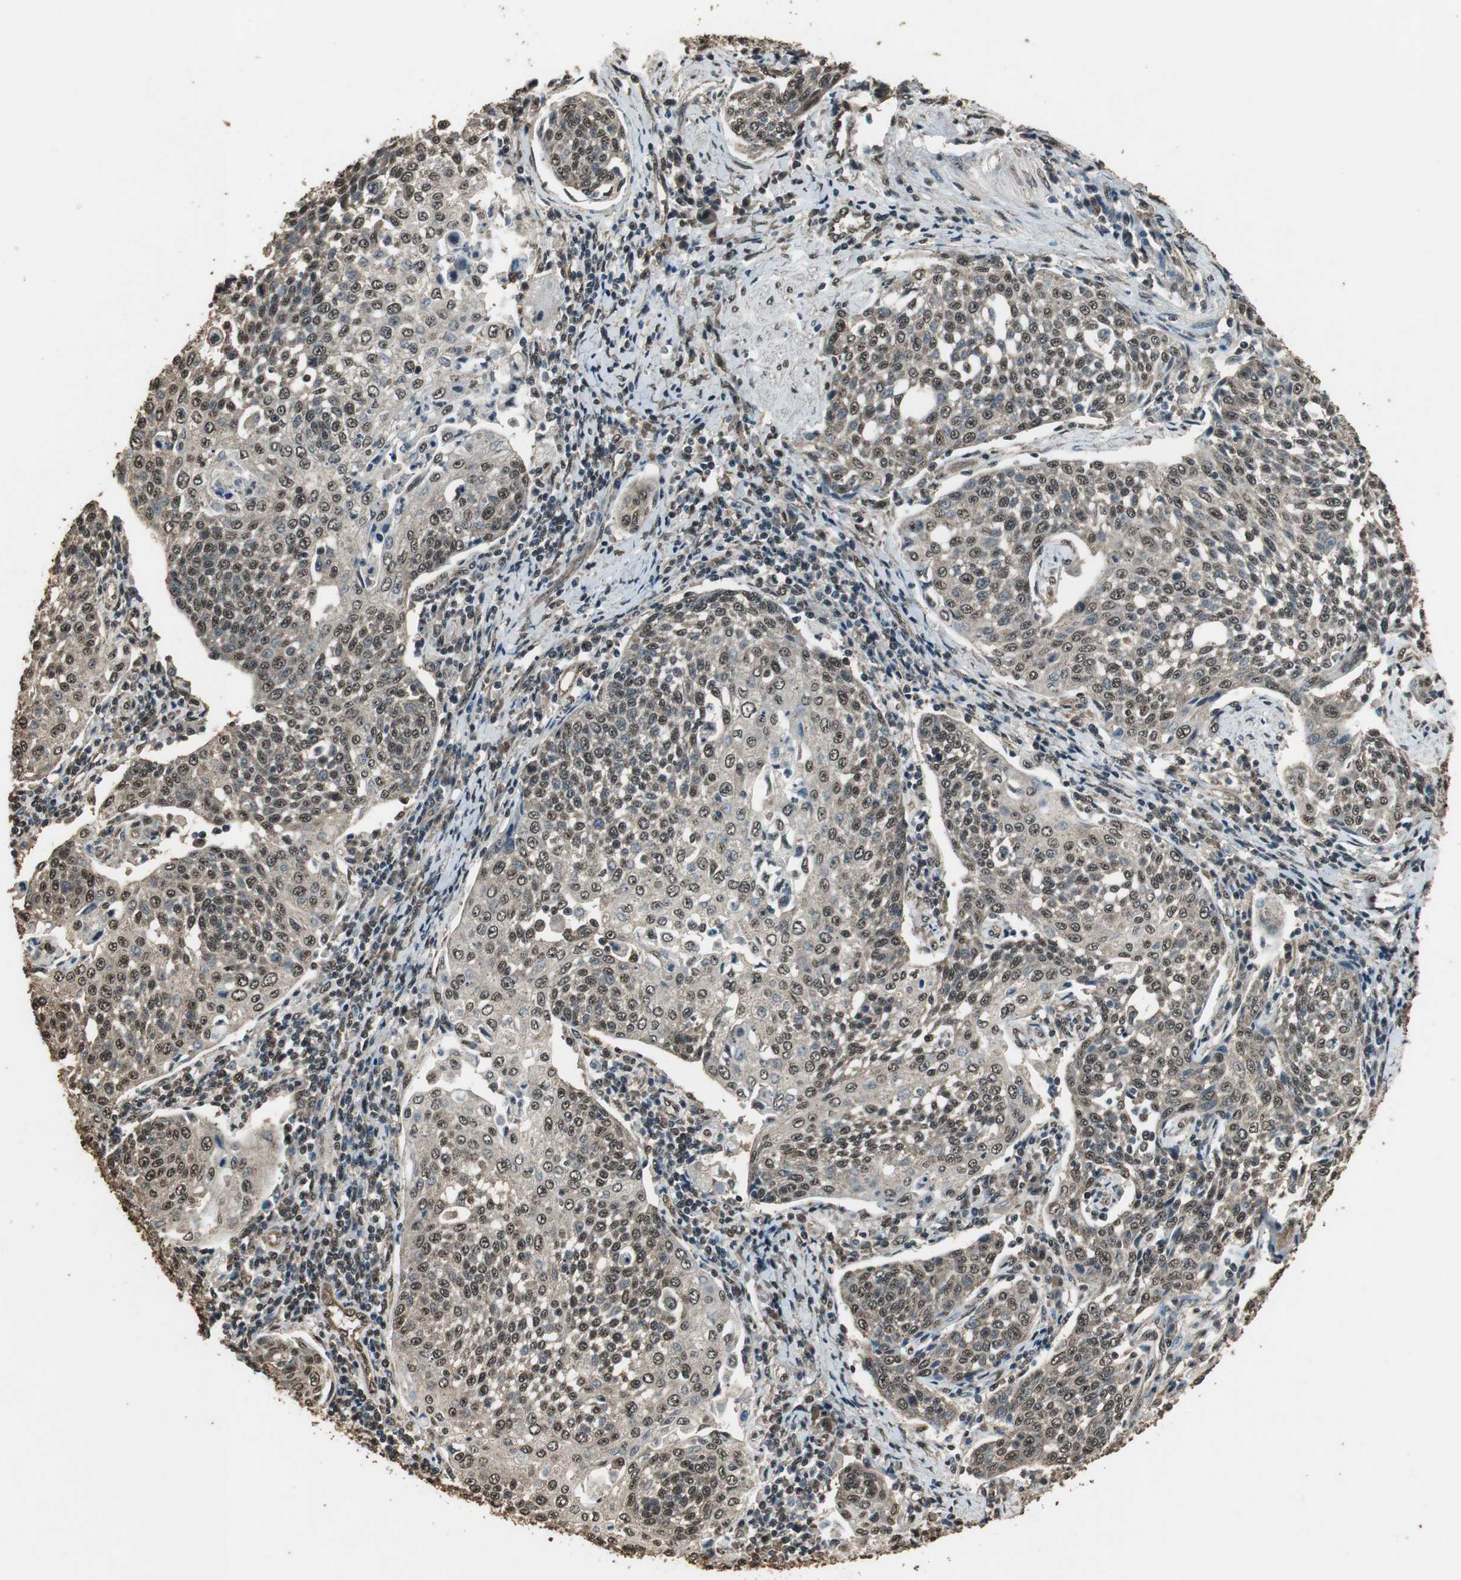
{"staining": {"intensity": "moderate", "quantity": ">75%", "location": "cytoplasmic/membranous,nuclear"}, "tissue": "cervical cancer", "cell_type": "Tumor cells", "image_type": "cancer", "snomed": [{"axis": "morphology", "description": "Squamous cell carcinoma, NOS"}, {"axis": "topography", "description": "Cervix"}], "caption": "Immunohistochemistry of cervical cancer (squamous cell carcinoma) reveals medium levels of moderate cytoplasmic/membranous and nuclear positivity in approximately >75% of tumor cells. The staining is performed using DAB brown chromogen to label protein expression. The nuclei are counter-stained blue using hematoxylin.", "gene": "PPP1R13B", "patient": {"sex": "female", "age": 34}}